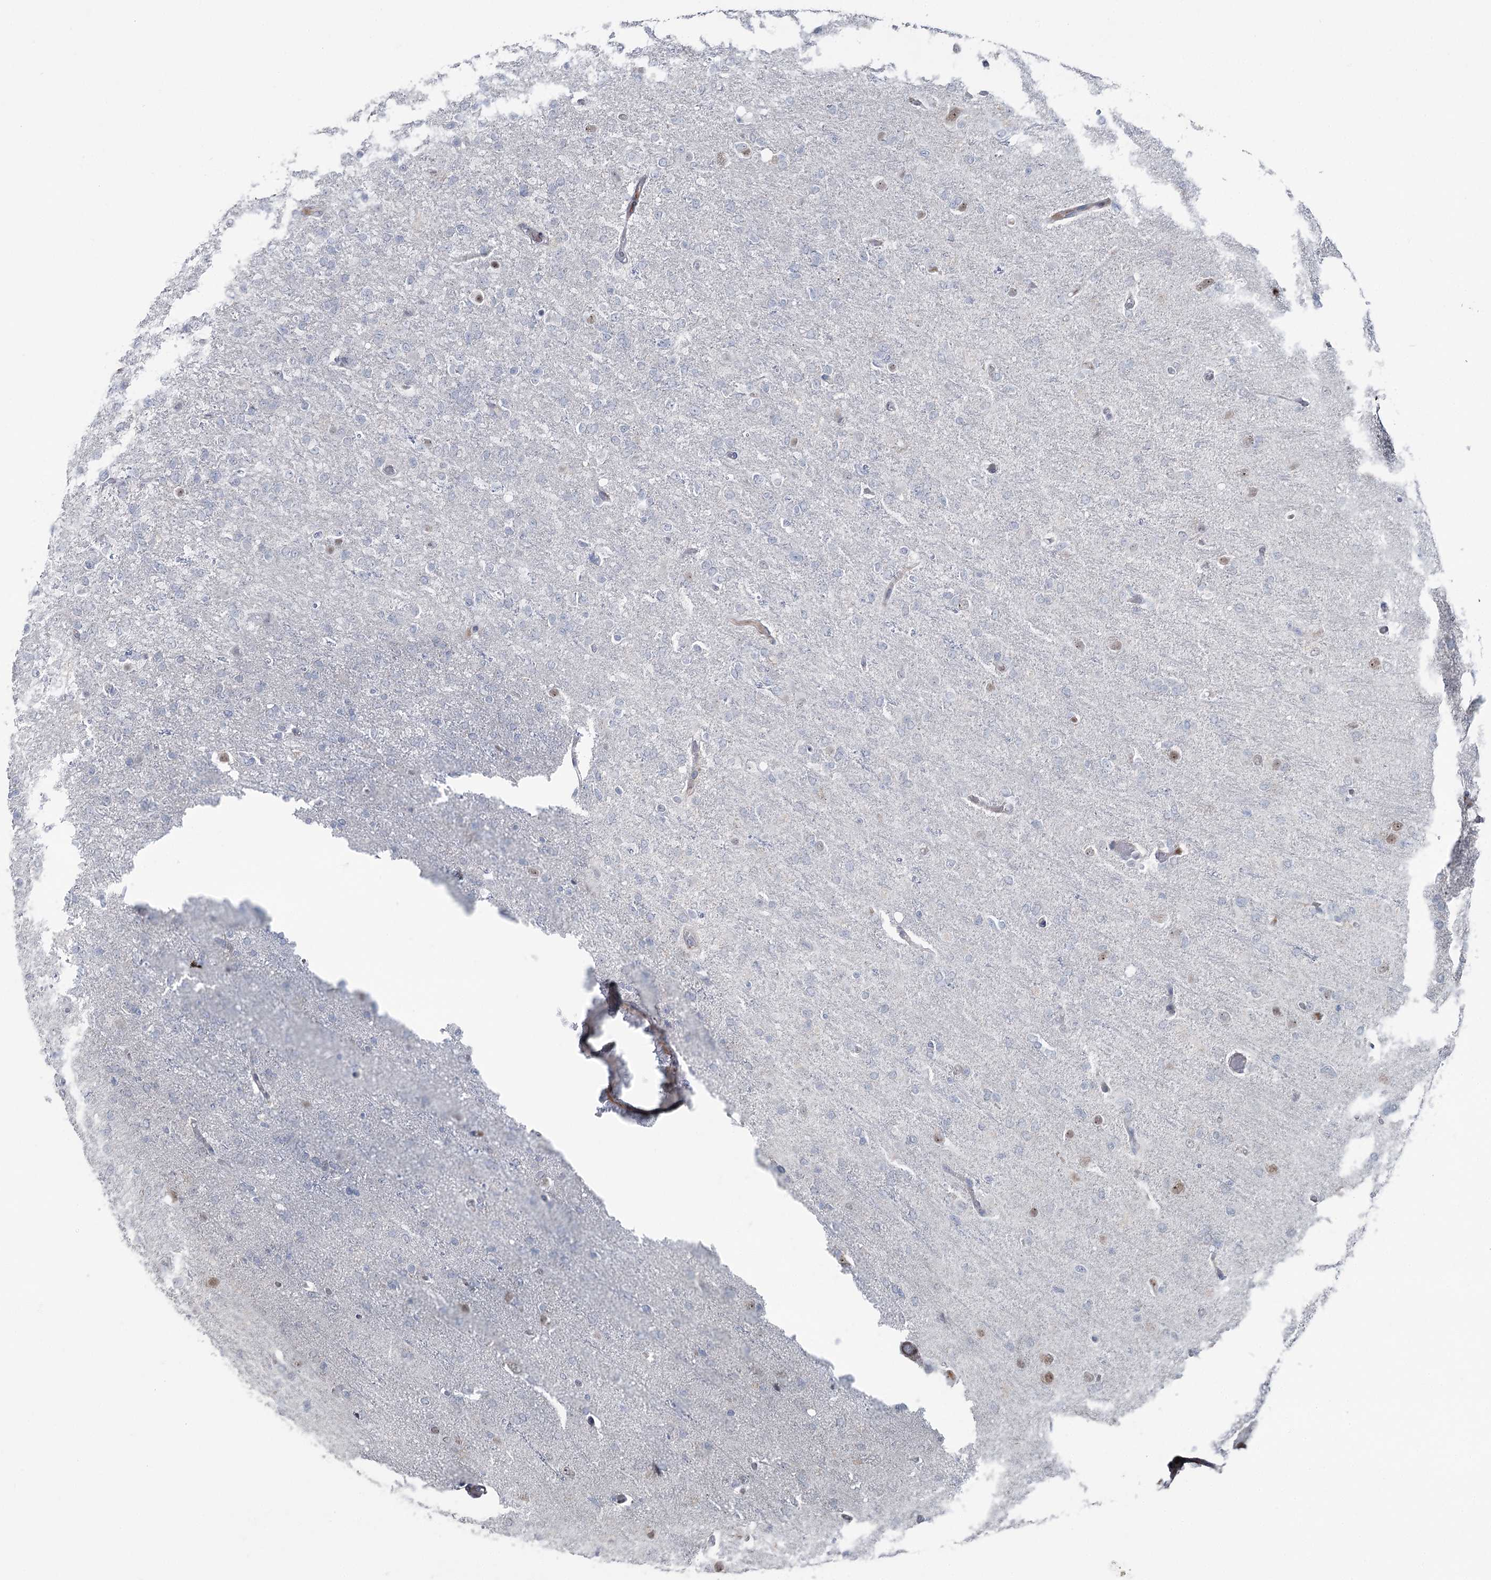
{"staining": {"intensity": "negative", "quantity": "none", "location": "none"}, "tissue": "glioma", "cell_type": "Tumor cells", "image_type": "cancer", "snomed": [{"axis": "morphology", "description": "Glioma, malignant, High grade"}, {"axis": "topography", "description": "Brain"}], "caption": "Protein analysis of glioma reveals no significant expression in tumor cells. (DAB immunohistochemistry, high magnification).", "gene": "FAM120B", "patient": {"sex": "female", "age": 74}}